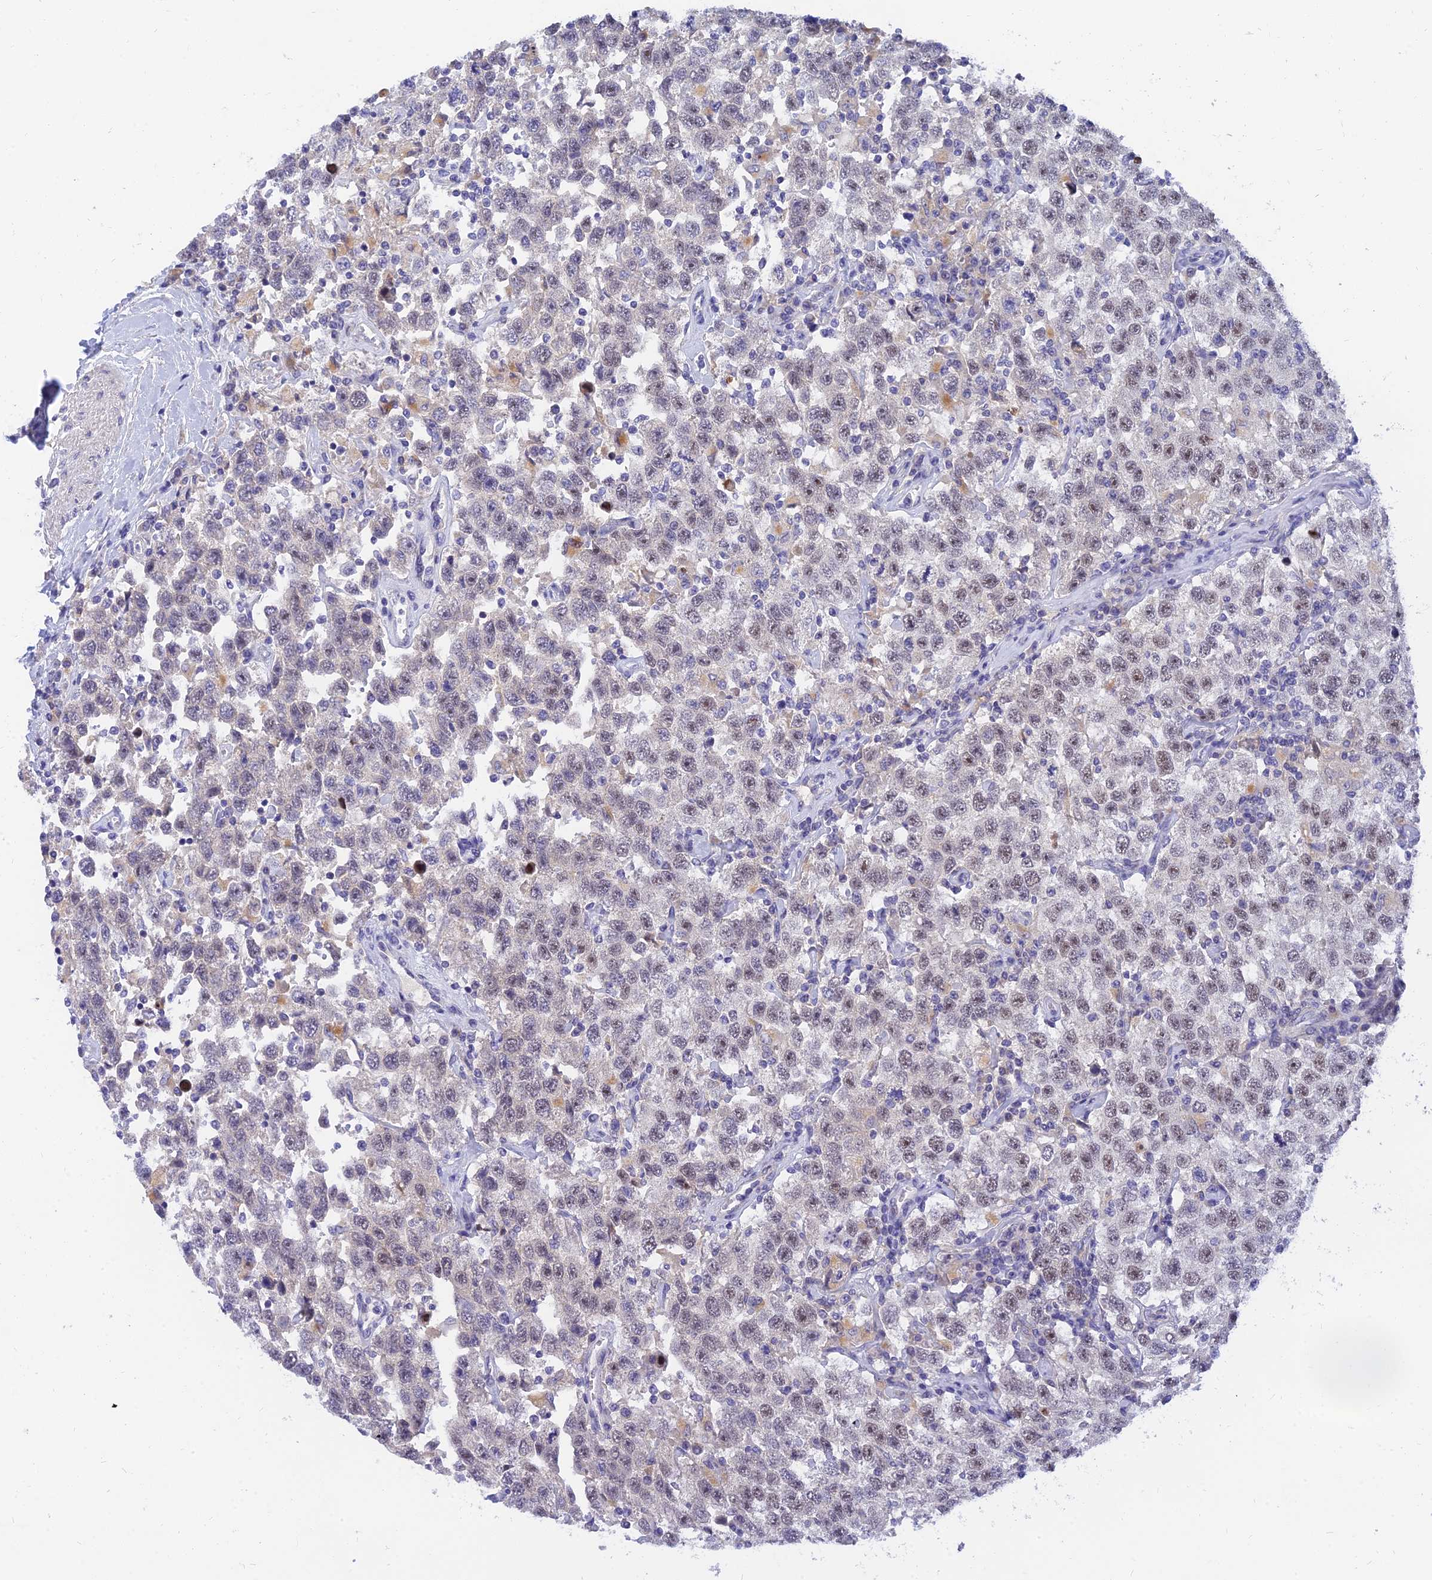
{"staining": {"intensity": "moderate", "quantity": "25%-75%", "location": "nuclear"}, "tissue": "testis cancer", "cell_type": "Tumor cells", "image_type": "cancer", "snomed": [{"axis": "morphology", "description": "Seminoma, NOS"}, {"axis": "topography", "description": "Testis"}], "caption": "This micrograph demonstrates IHC staining of testis cancer (seminoma), with medium moderate nuclear staining in approximately 25%-75% of tumor cells.", "gene": "TMEM161B", "patient": {"sex": "male", "age": 41}}